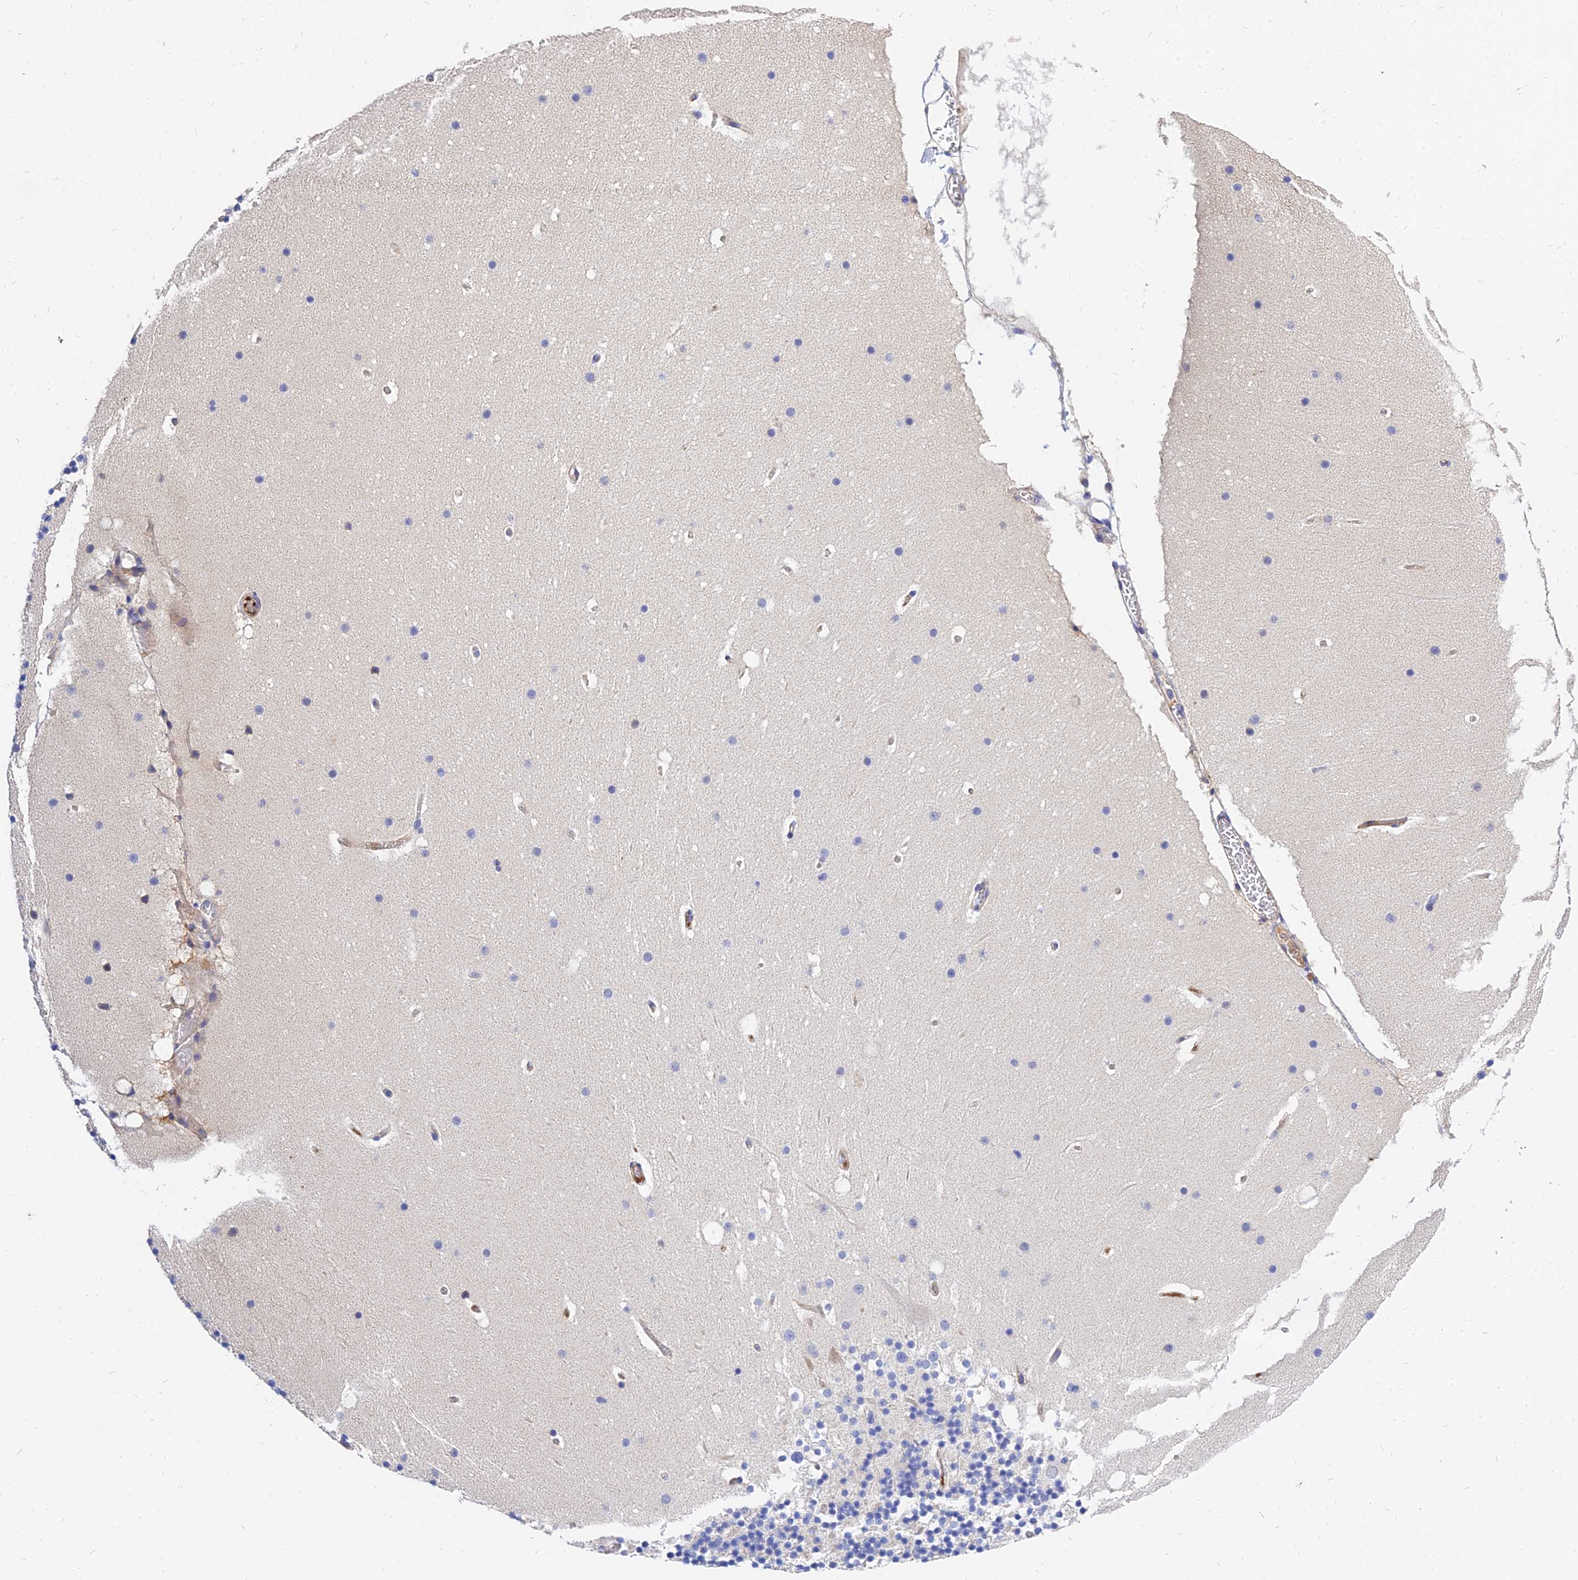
{"staining": {"intensity": "negative", "quantity": "none", "location": "none"}, "tissue": "cerebellum", "cell_type": "Cells in granular layer", "image_type": "normal", "snomed": [{"axis": "morphology", "description": "Normal tissue, NOS"}, {"axis": "topography", "description": "Cerebellum"}], "caption": "An immunohistochemistry (IHC) image of unremarkable cerebellum is shown. There is no staining in cells in granular layer of cerebellum.", "gene": "MRPL35", "patient": {"sex": "male", "age": 57}}